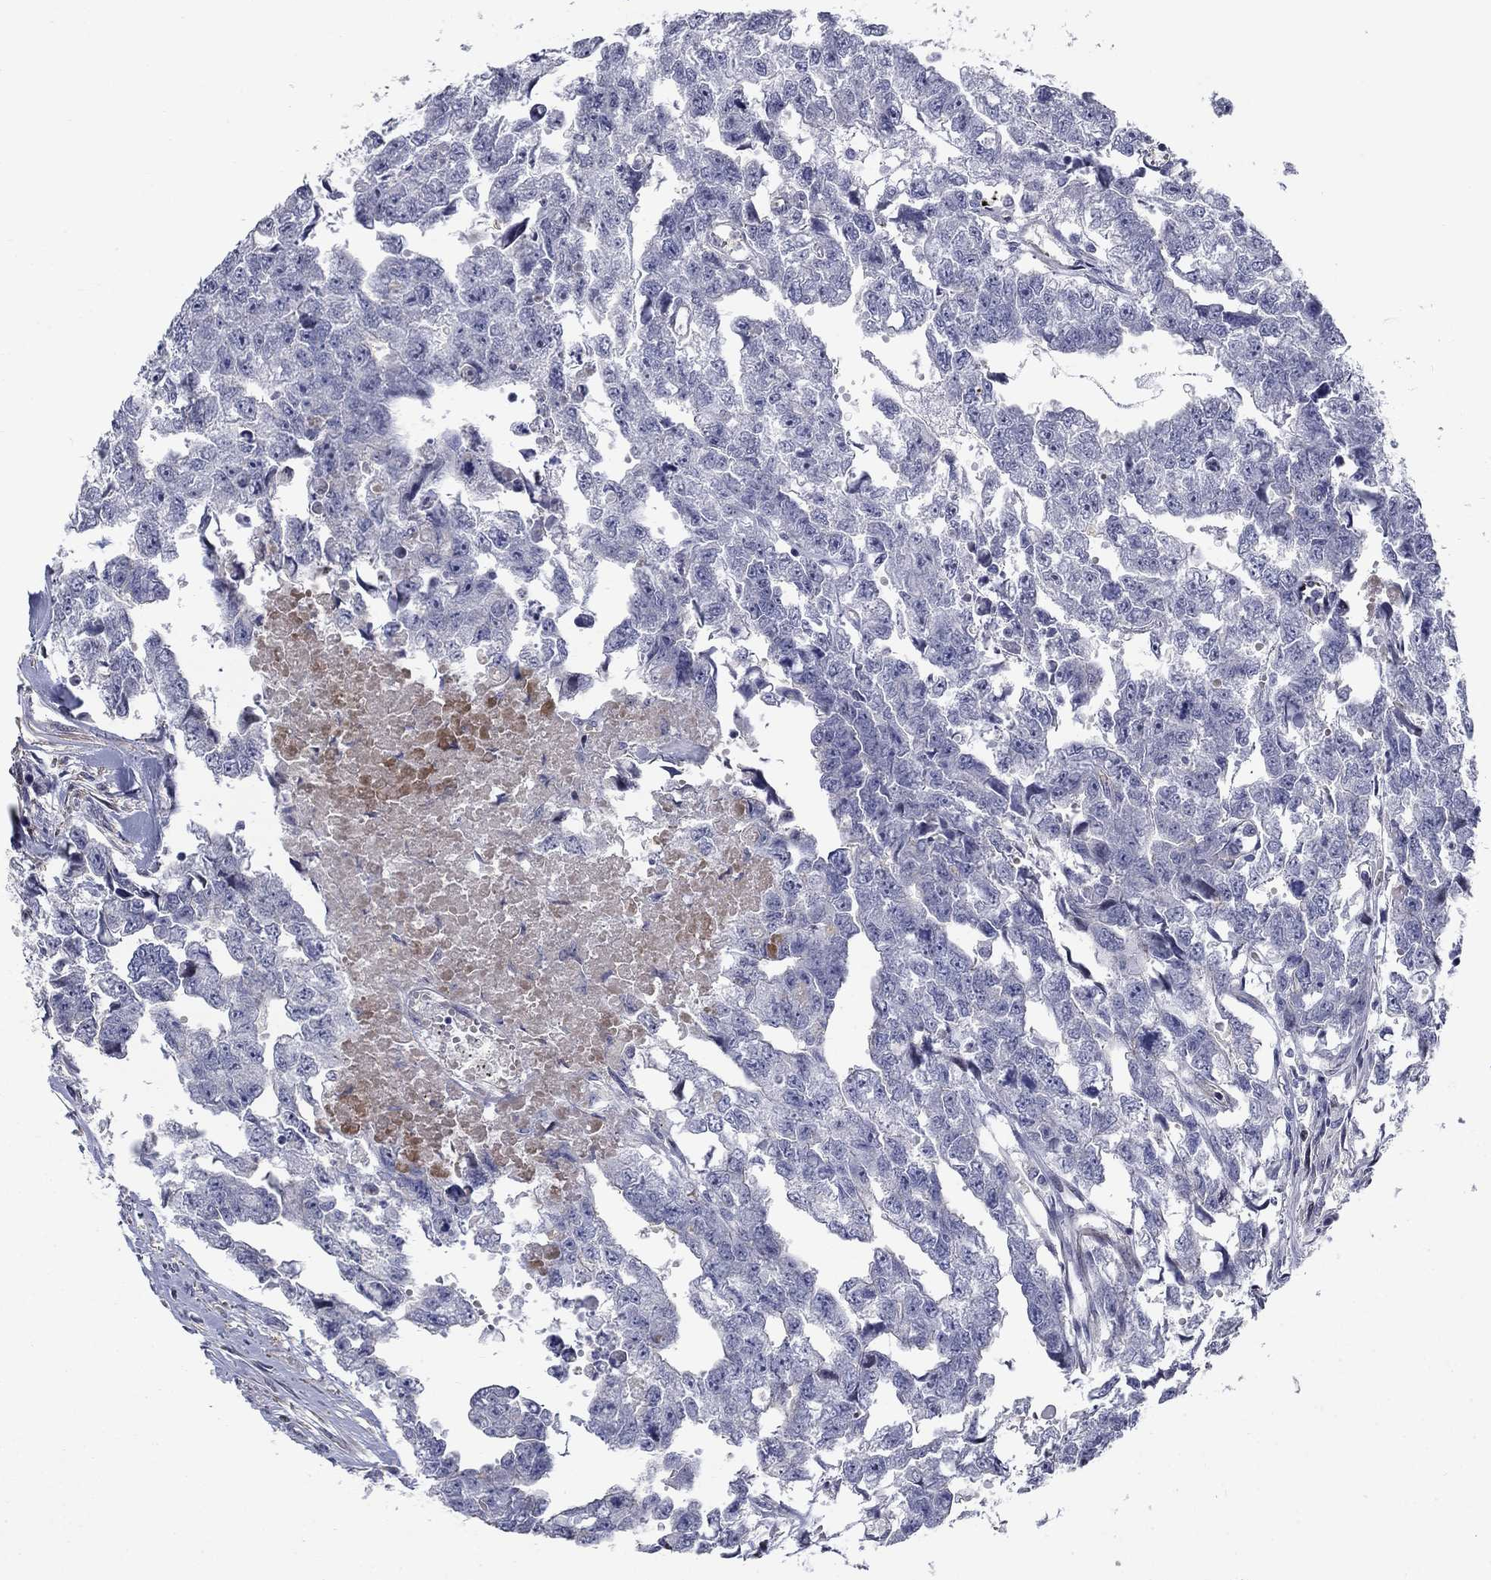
{"staining": {"intensity": "negative", "quantity": "none", "location": "none"}, "tissue": "testis cancer", "cell_type": "Tumor cells", "image_type": "cancer", "snomed": [{"axis": "morphology", "description": "Carcinoma, Embryonal, NOS"}, {"axis": "morphology", "description": "Teratoma, malignant, NOS"}, {"axis": "topography", "description": "Testis"}], "caption": "High power microscopy histopathology image of an immunohistochemistry histopathology image of testis cancer, revealing no significant expression in tumor cells.", "gene": "SLC1A1", "patient": {"sex": "male", "age": 44}}